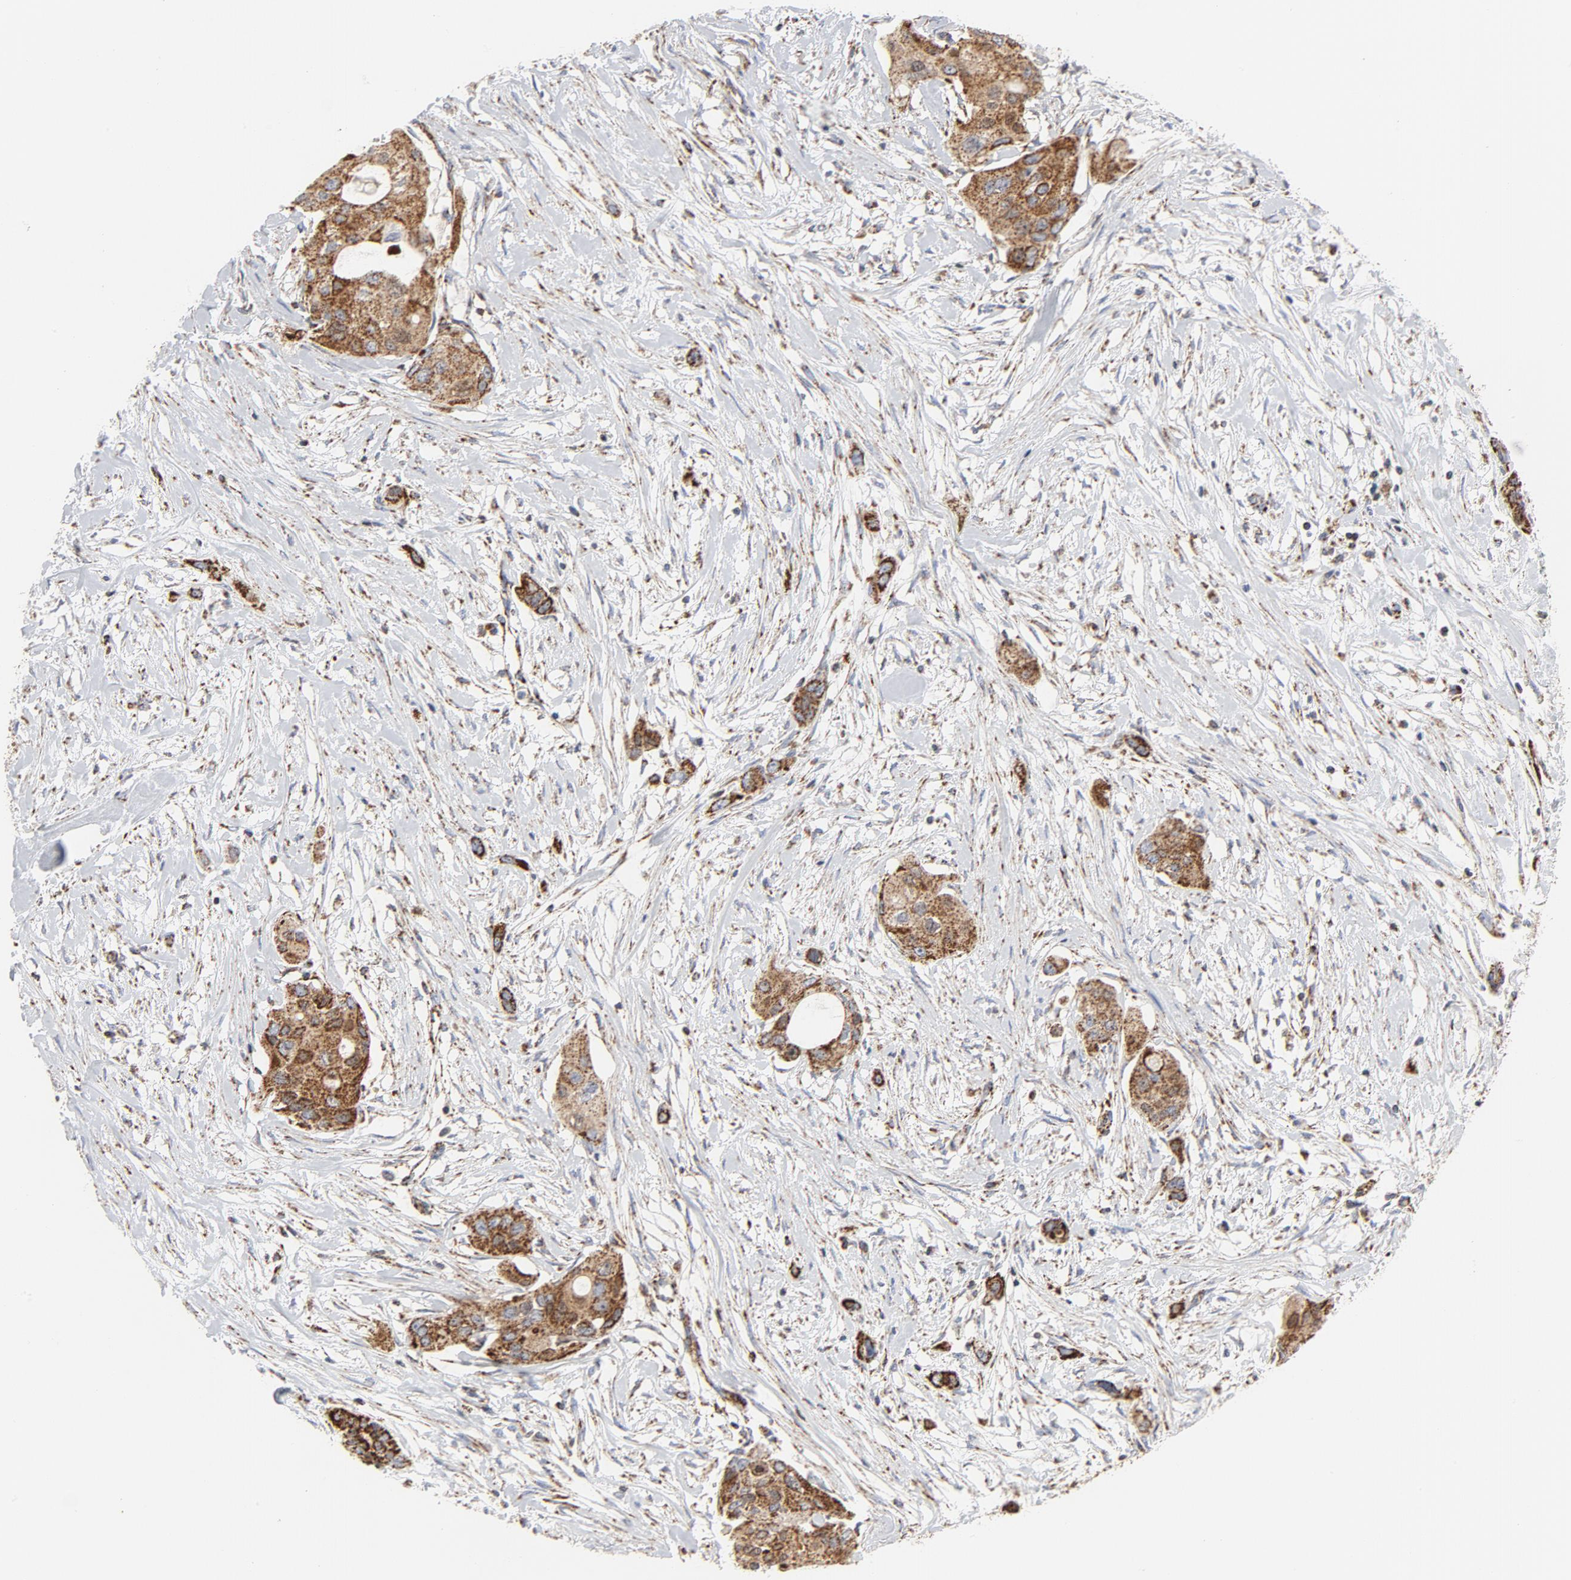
{"staining": {"intensity": "moderate", "quantity": ">75%", "location": "cytoplasmic/membranous"}, "tissue": "pancreatic cancer", "cell_type": "Tumor cells", "image_type": "cancer", "snomed": [{"axis": "morphology", "description": "Adenocarcinoma, NOS"}, {"axis": "topography", "description": "Pancreas"}], "caption": "Tumor cells demonstrate medium levels of moderate cytoplasmic/membranous positivity in about >75% of cells in human pancreatic adenocarcinoma.", "gene": "CYCS", "patient": {"sex": "female", "age": 60}}